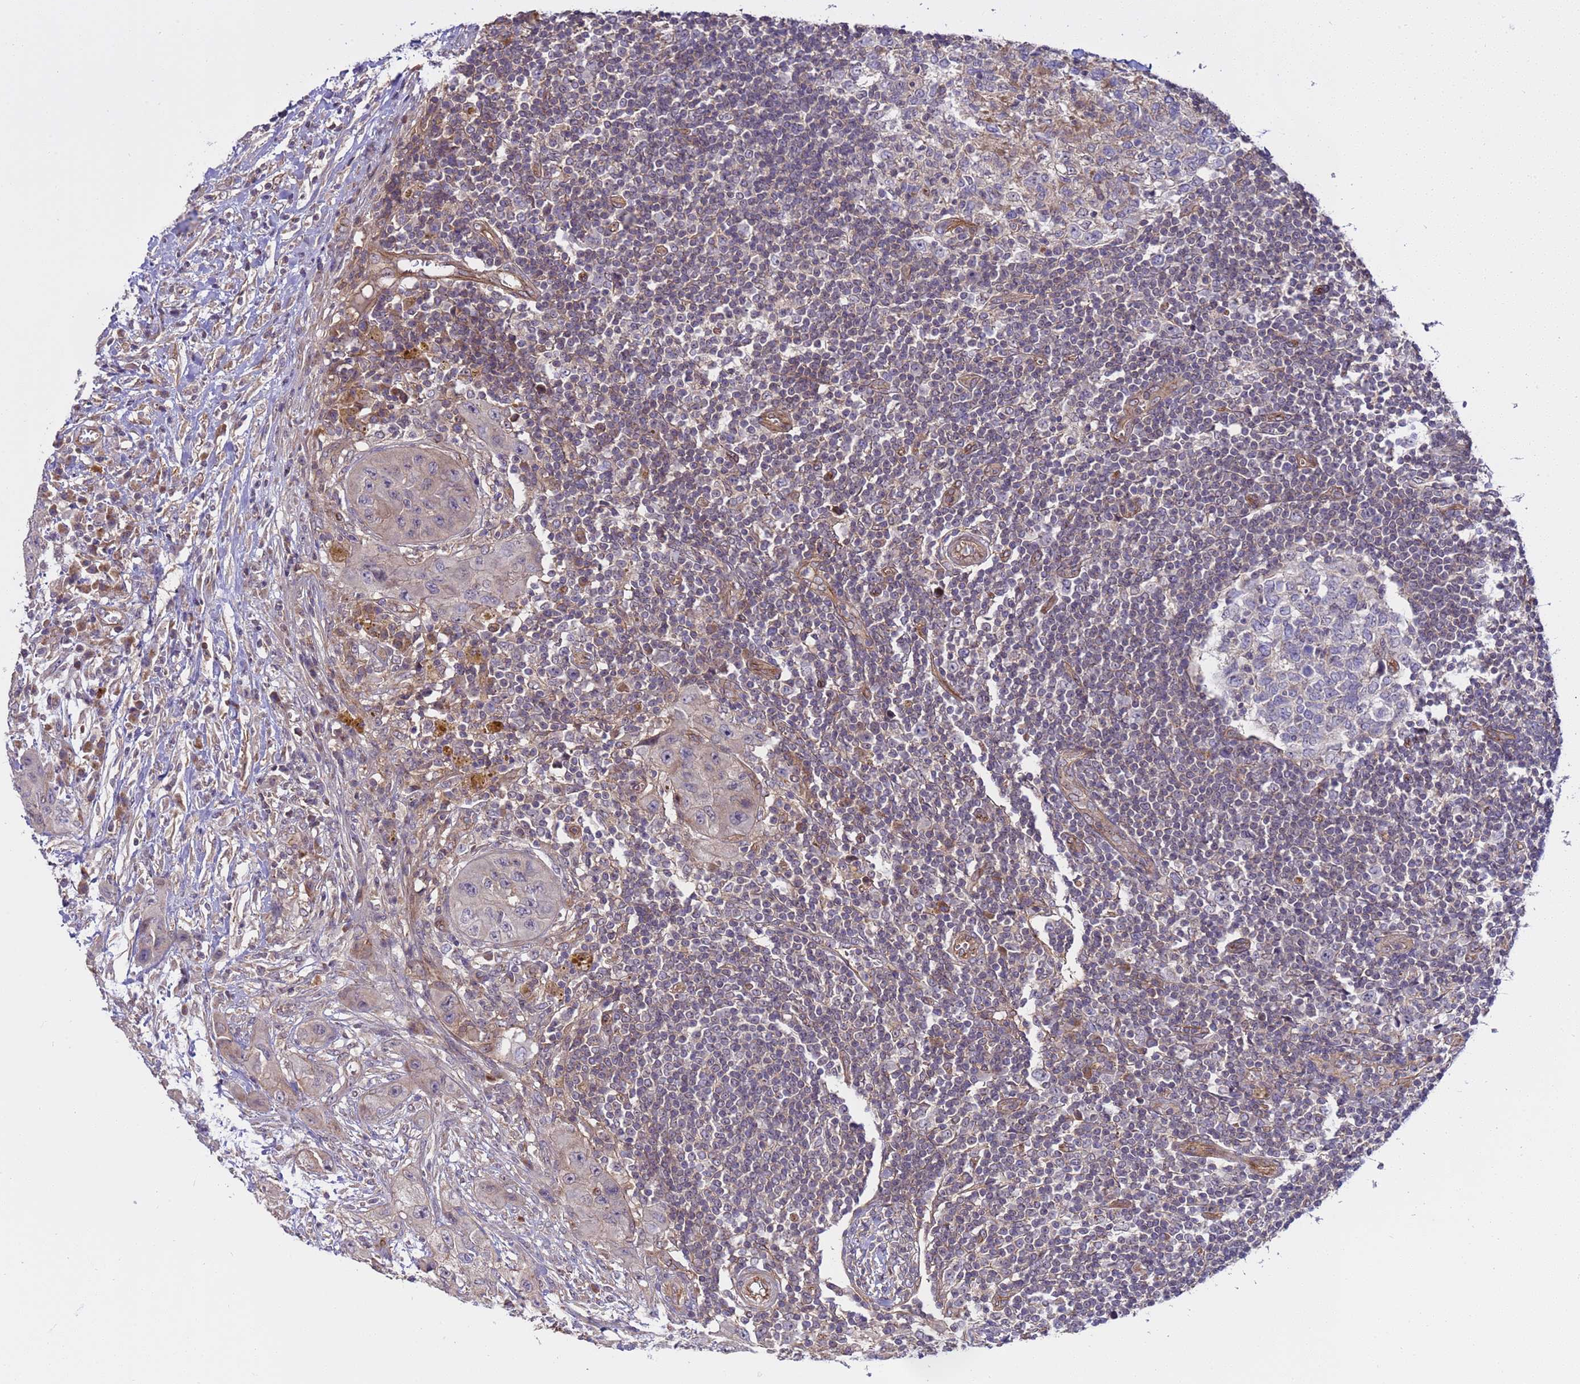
{"staining": {"intensity": "weak", "quantity": "<25%", "location": "cytoplasmic/membranous"}, "tissue": "lymph node", "cell_type": "Germinal center cells", "image_type": "normal", "snomed": [{"axis": "morphology", "description": "Normal tissue, NOS"}, {"axis": "morphology", "description": "Squamous cell carcinoma, metastatic, NOS"}, {"axis": "topography", "description": "Lymph node"}], "caption": "Germinal center cells show no significant protein expression in normal lymph node.", "gene": "SMCO3", "patient": {"sex": "male", "age": 73}}